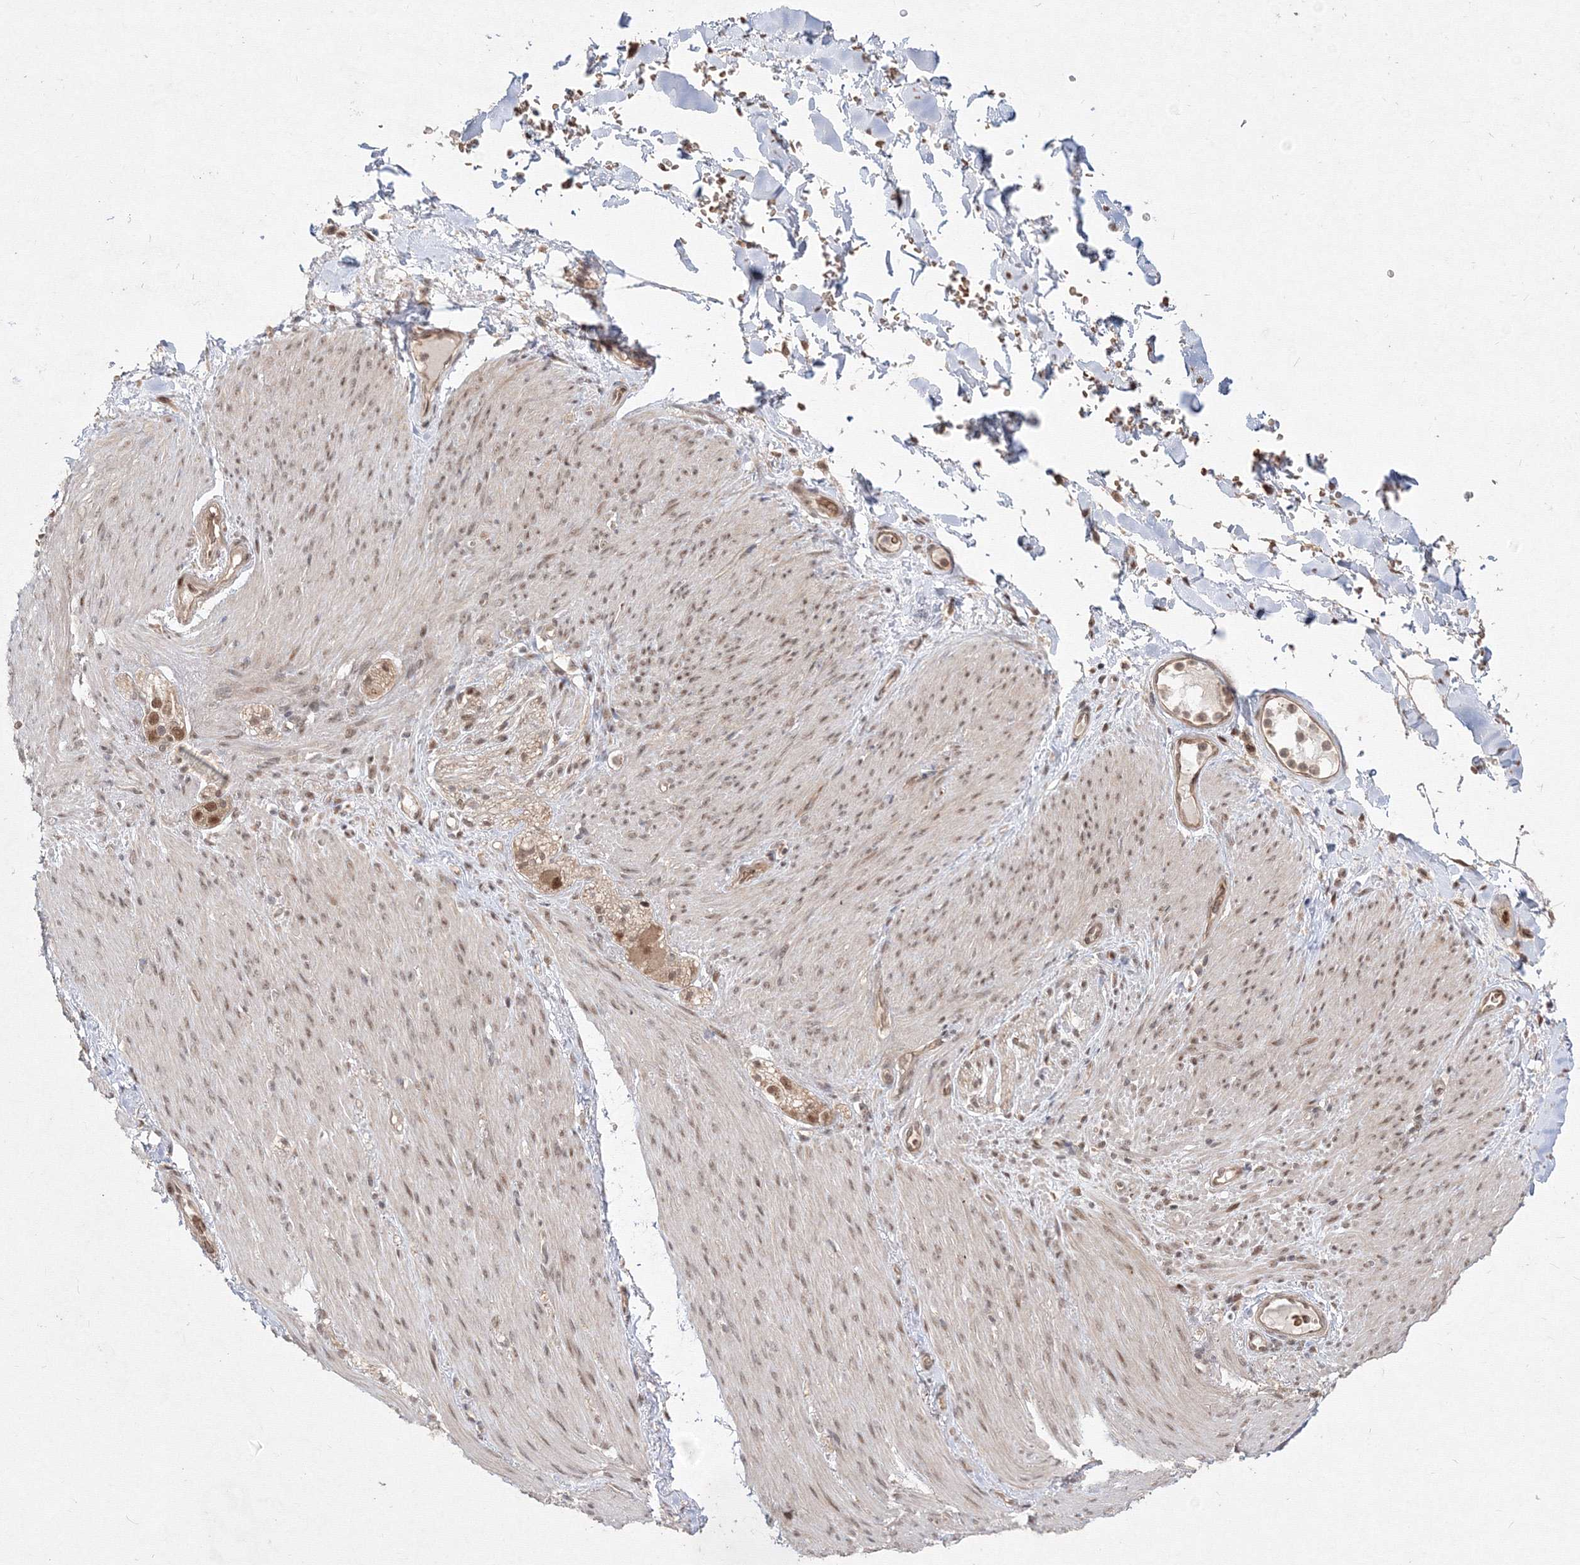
{"staining": {"intensity": "moderate", "quantity": ">75%", "location": "nuclear"}, "tissue": "adipose tissue", "cell_type": "Adipocytes", "image_type": "normal", "snomed": [{"axis": "morphology", "description": "Normal tissue, NOS"}, {"axis": "topography", "description": "Colon"}, {"axis": "topography", "description": "Peripheral nerve tissue"}], "caption": "A high-resolution histopathology image shows immunohistochemistry staining of normal adipose tissue, which displays moderate nuclear positivity in about >75% of adipocytes. The protein is stained brown, and the nuclei are stained in blue (DAB (3,3'-diaminobenzidine) IHC with brightfield microscopy, high magnification).", "gene": "COPS4", "patient": {"sex": "female", "age": 61}}